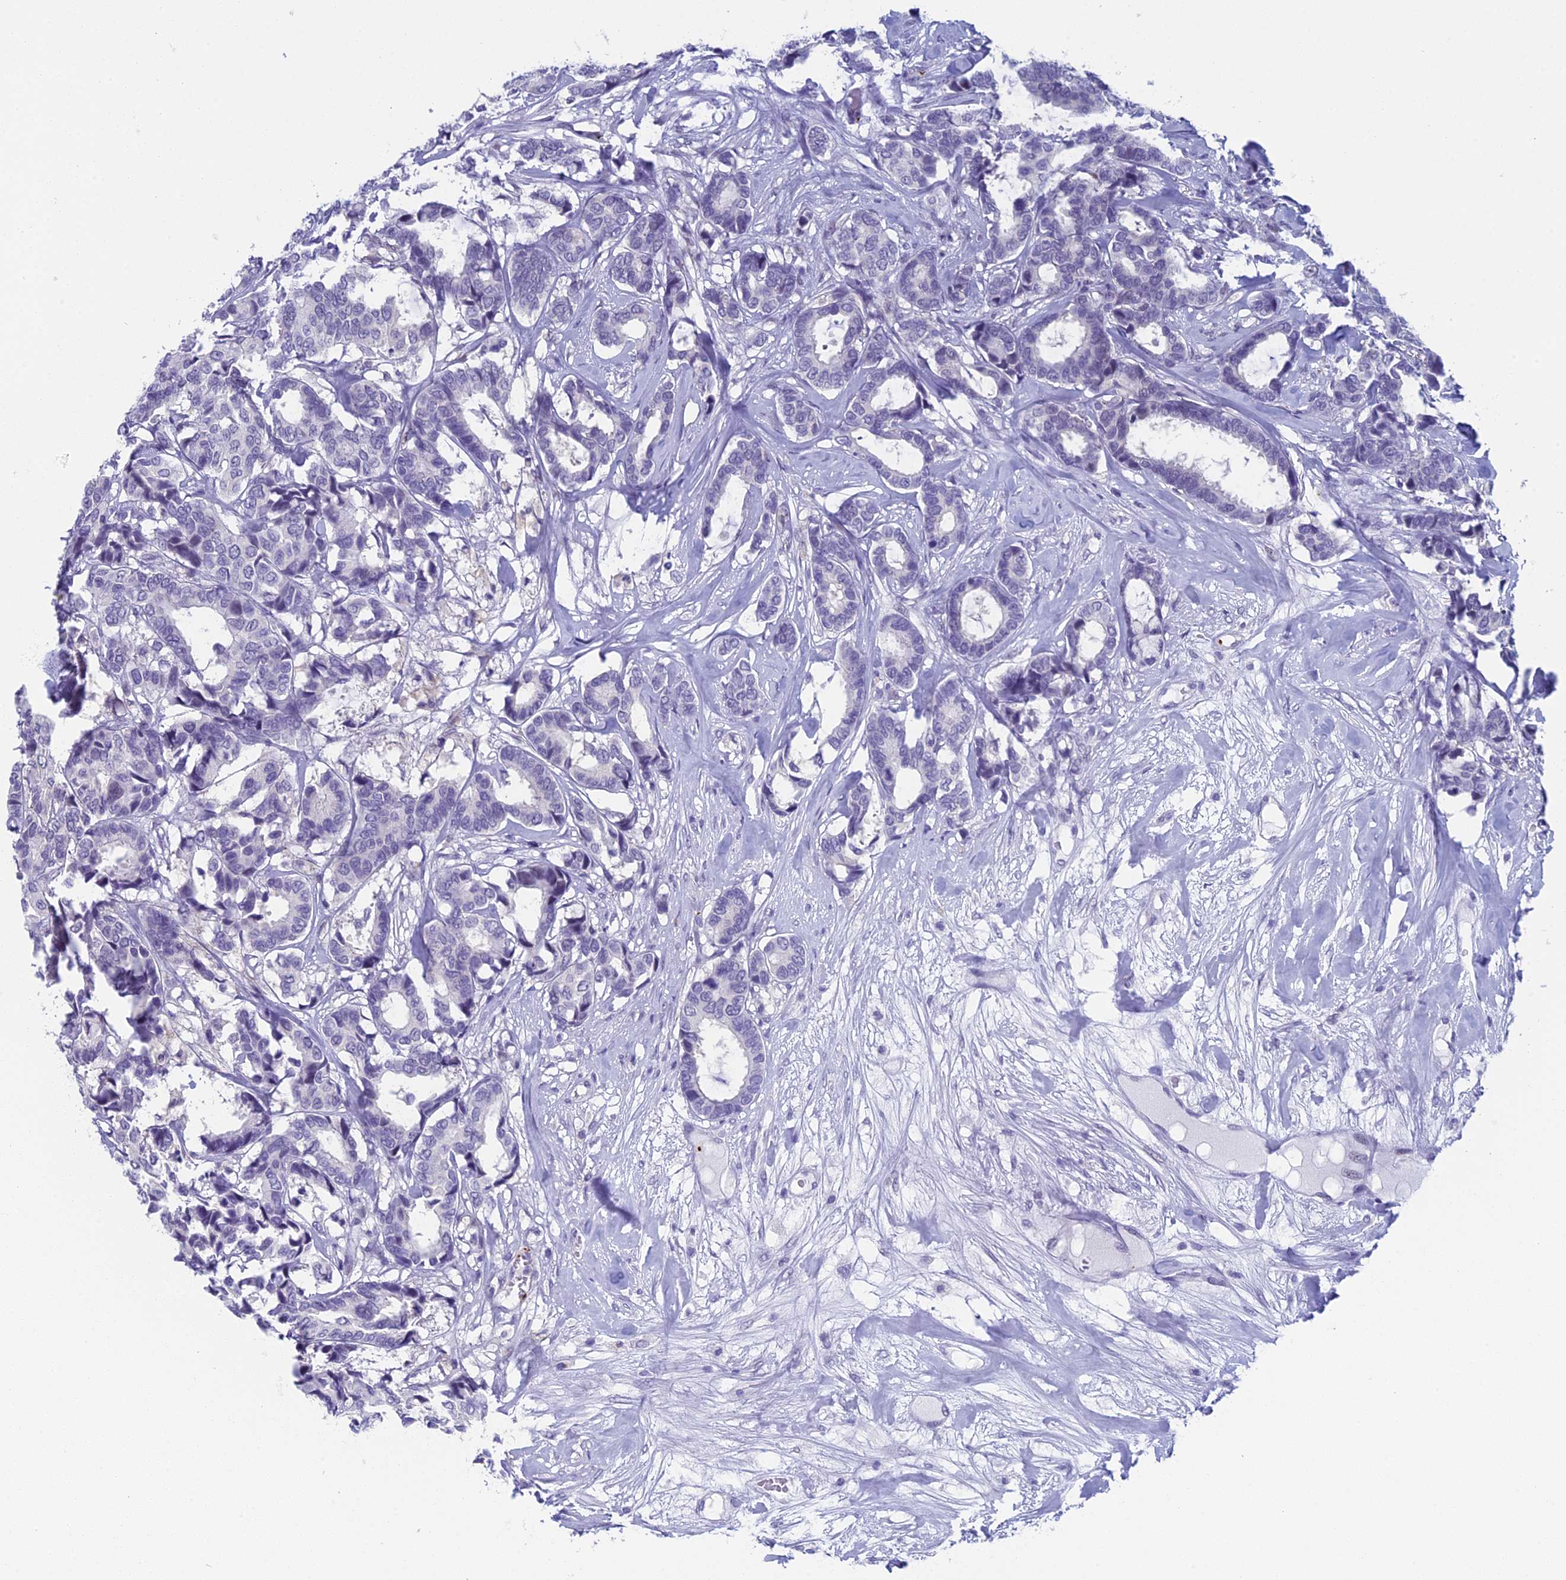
{"staining": {"intensity": "negative", "quantity": "none", "location": "none"}, "tissue": "breast cancer", "cell_type": "Tumor cells", "image_type": "cancer", "snomed": [{"axis": "morphology", "description": "Duct carcinoma"}, {"axis": "topography", "description": "Breast"}], "caption": "The IHC histopathology image has no significant expression in tumor cells of breast cancer (invasive ductal carcinoma) tissue.", "gene": "AIFM2", "patient": {"sex": "female", "age": 87}}